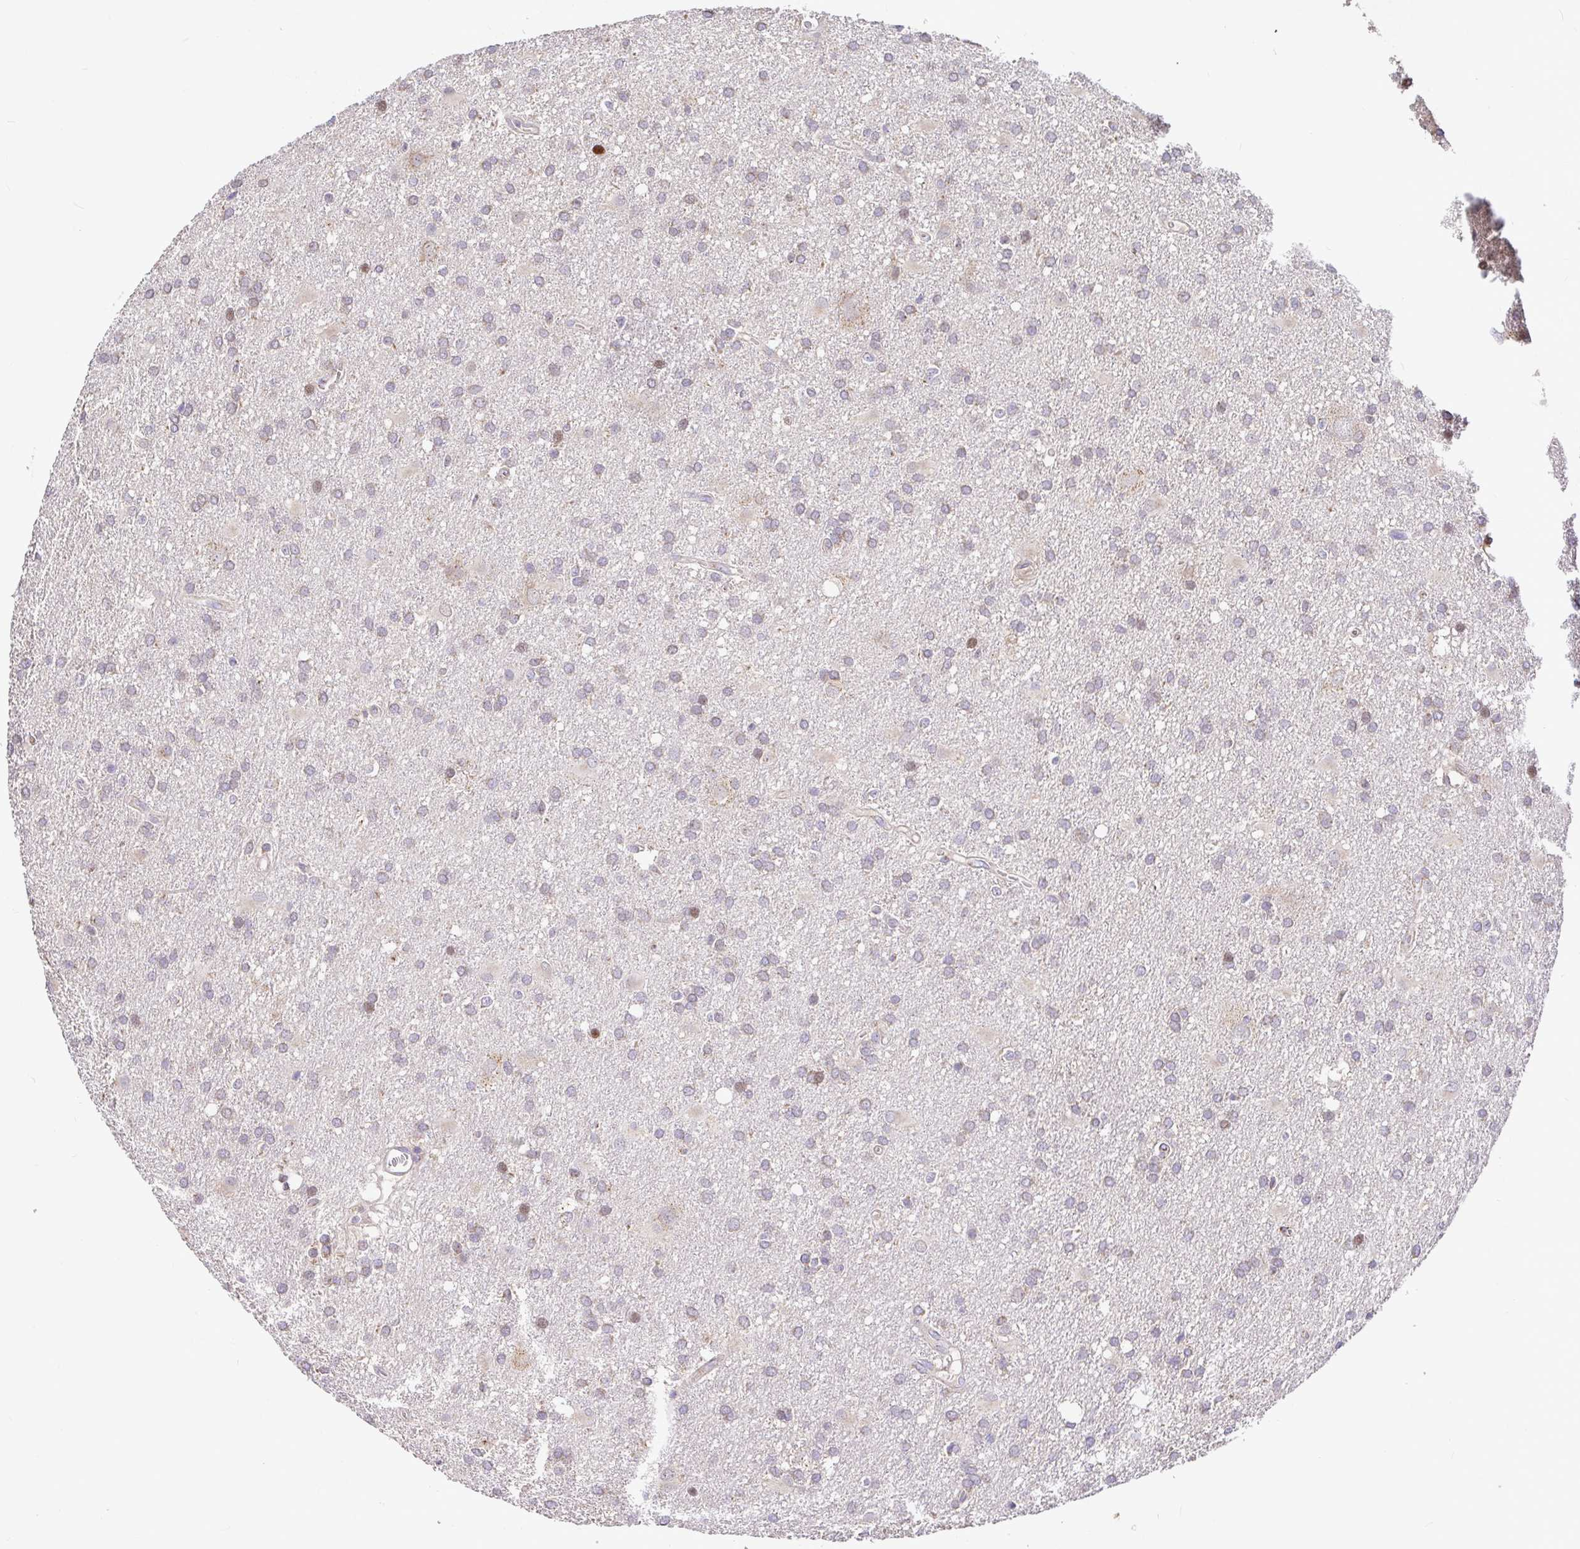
{"staining": {"intensity": "weak", "quantity": "<25%", "location": "cytoplasmic/membranous"}, "tissue": "glioma", "cell_type": "Tumor cells", "image_type": "cancer", "snomed": [{"axis": "morphology", "description": "Glioma, malignant, Low grade"}, {"axis": "topography", "description": "Brain"}], "caption": "There is no significant expression in tumor cells of glioma. Brightfield microscopy of immunohistochemistry (IHC) stained with DAB (3,3'-diaminobenzidine) (brown) and hematoxylin (blue), captured at high magnification.", "gene": "ELP1", "patient": {"sex": "male", "age": 66}}